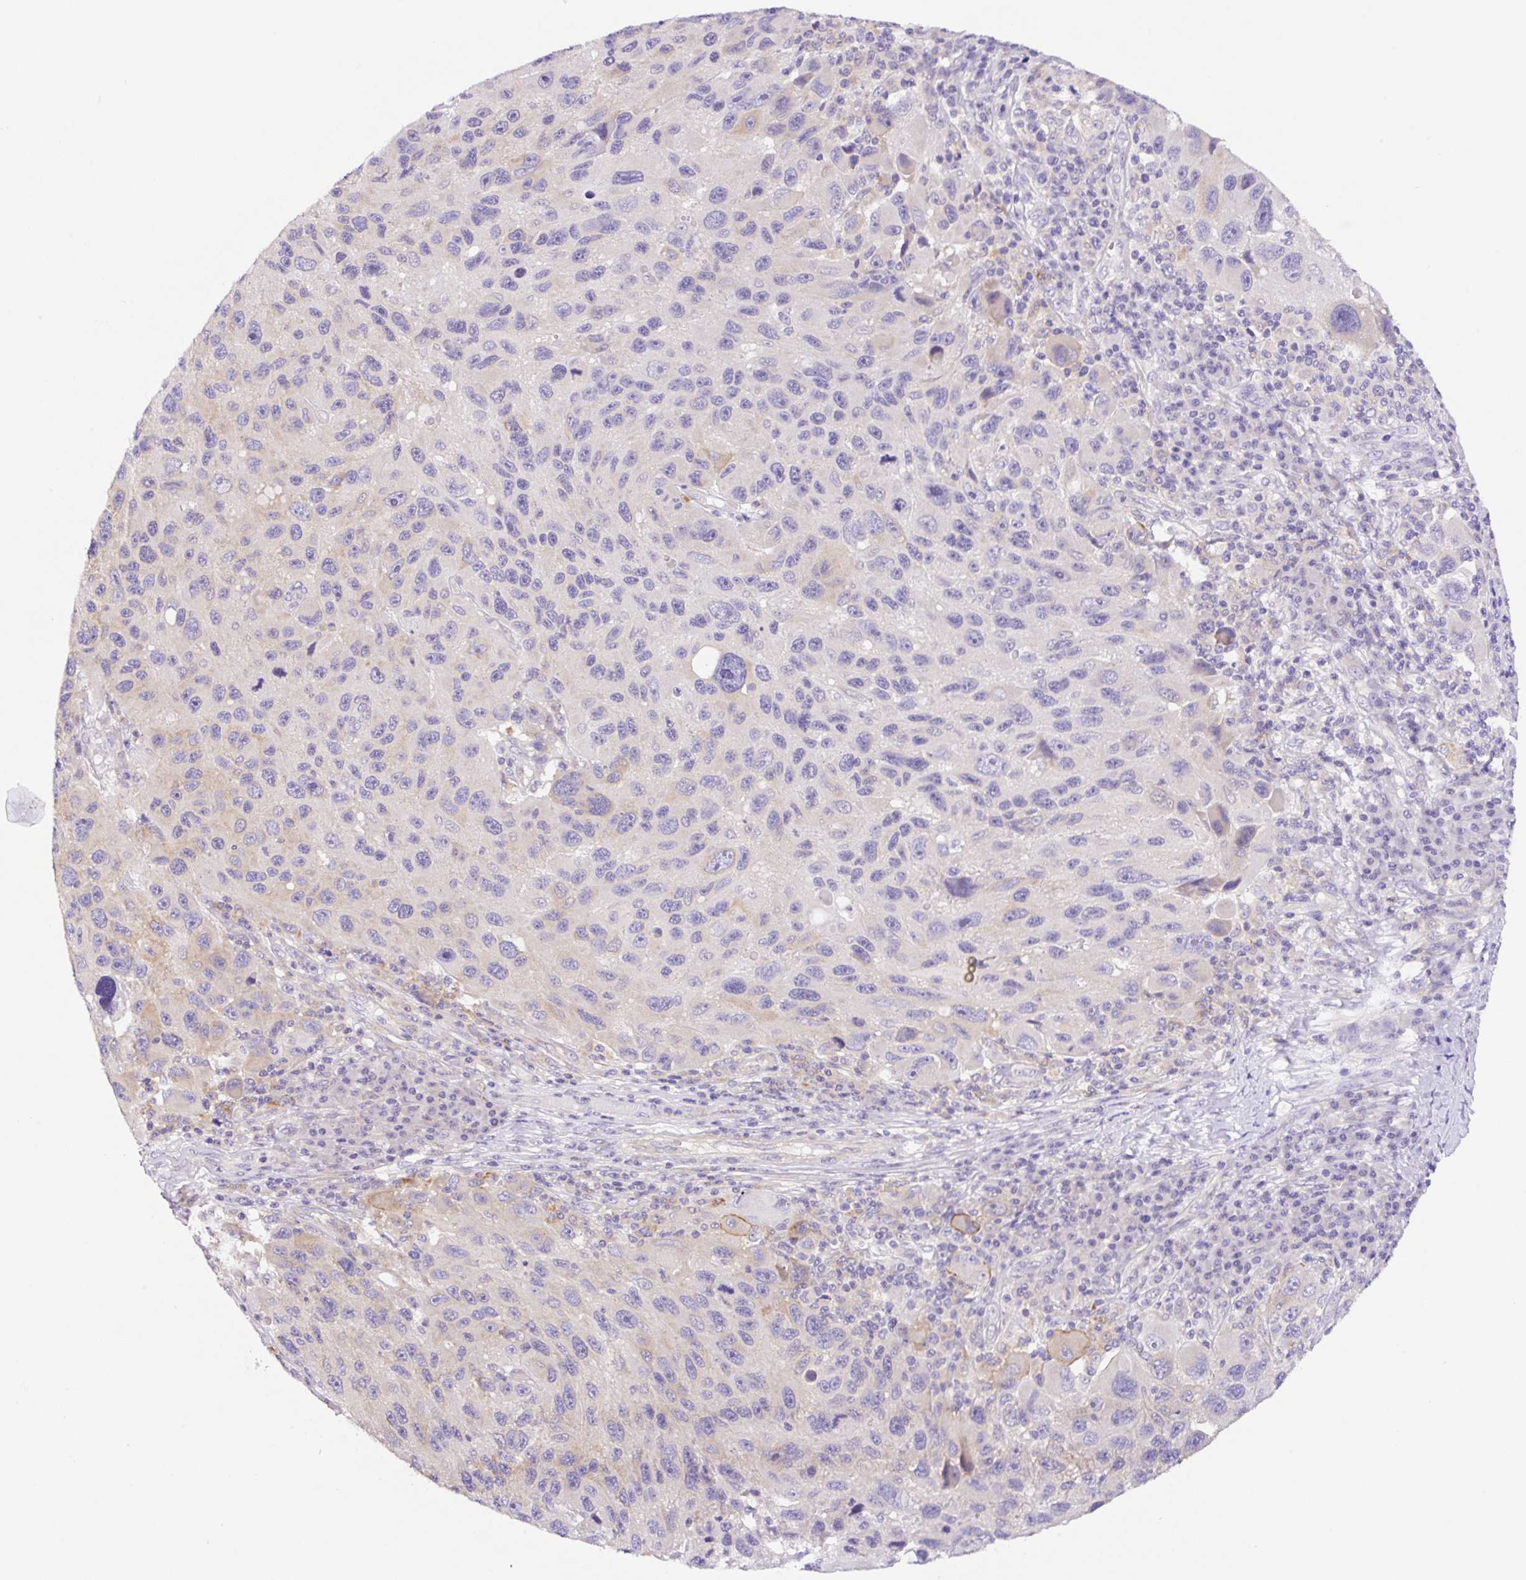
{"staining": {"intensity": "weak", "quantity": "<25%", "location": "cytoplasmic/membranous"}, "tissue": "melanoma", "cell_type": "Tumor cells", "image_type": "cancer", "snomed": [{"axis": "morphology", "description": "Malignant melanoma, NOS"}, {"axis": "topography", "description": "Skin"}], "caption": "Protein analysis of malignant melanoma reveals no significant expression in tumor cells.", "gene": "CAMK2B", "patient": {"sex": "male", "age": 53}}